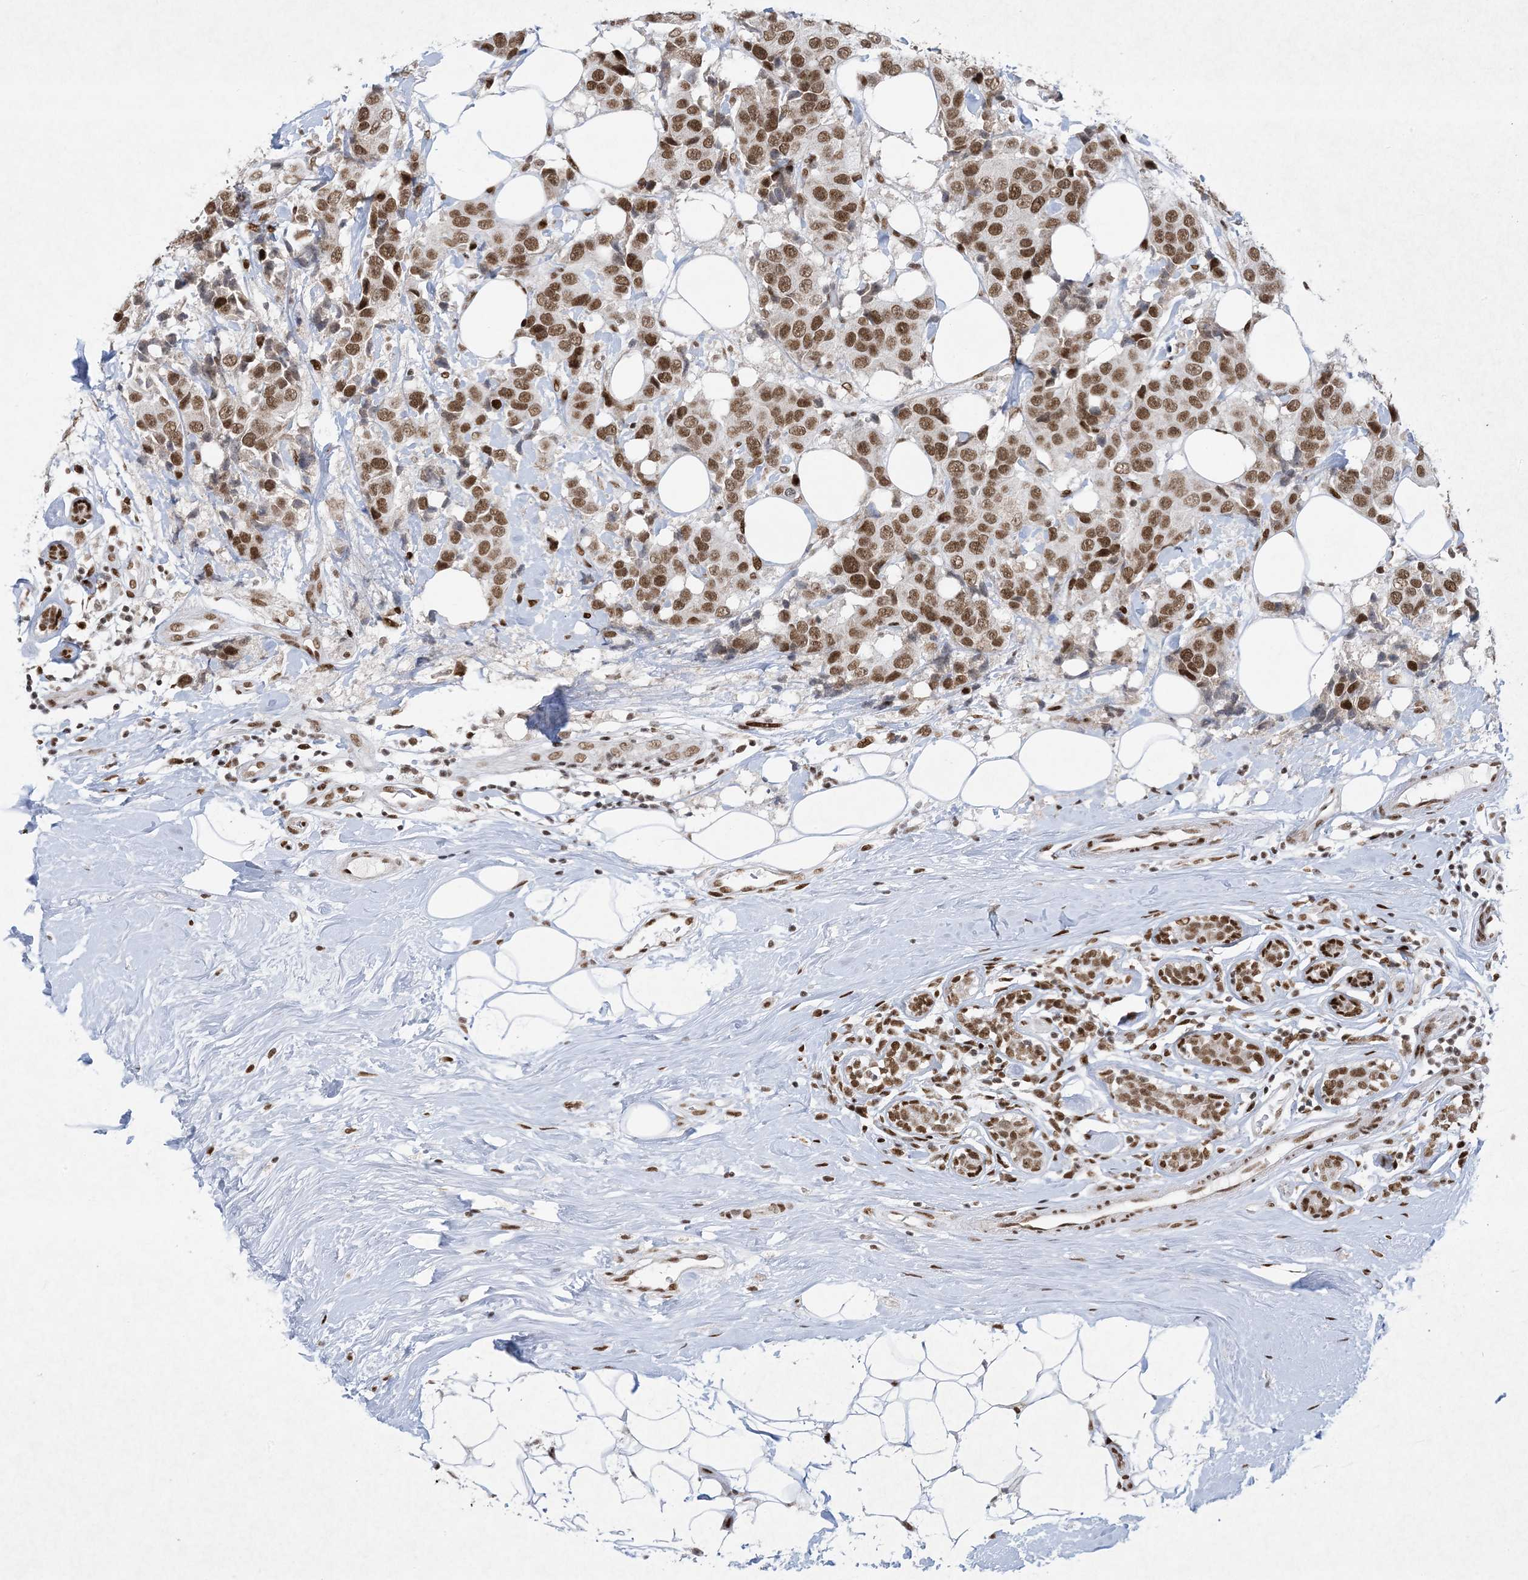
{"staining": {"intensity": "moderate", "quantity": ">75%", "location": "nuclear"}, "tissue": "breast cancer", "cell_type": "Tumor cells", "image_type": "cancer", "snomed": [{"axis": "morphology", "description": "Normal tissue, NOS"}, {"axis": "morphology", "description": "Duct carcinoma"}, {"axis": "topography", "description": "Breast"}], "caption": "Immunohistochemistry (DAB) staining of breast infiltrating ductal carcinoma displays moderate nuclear protein expression in about >75% of tumor cells. The staining is performed using DAB brown chromogen to label protein expression. The nuclei are counter-stained blue using hematoxylin.", "gene": "PKNOX2", "patient": {"sex": "female", "age": 39}}